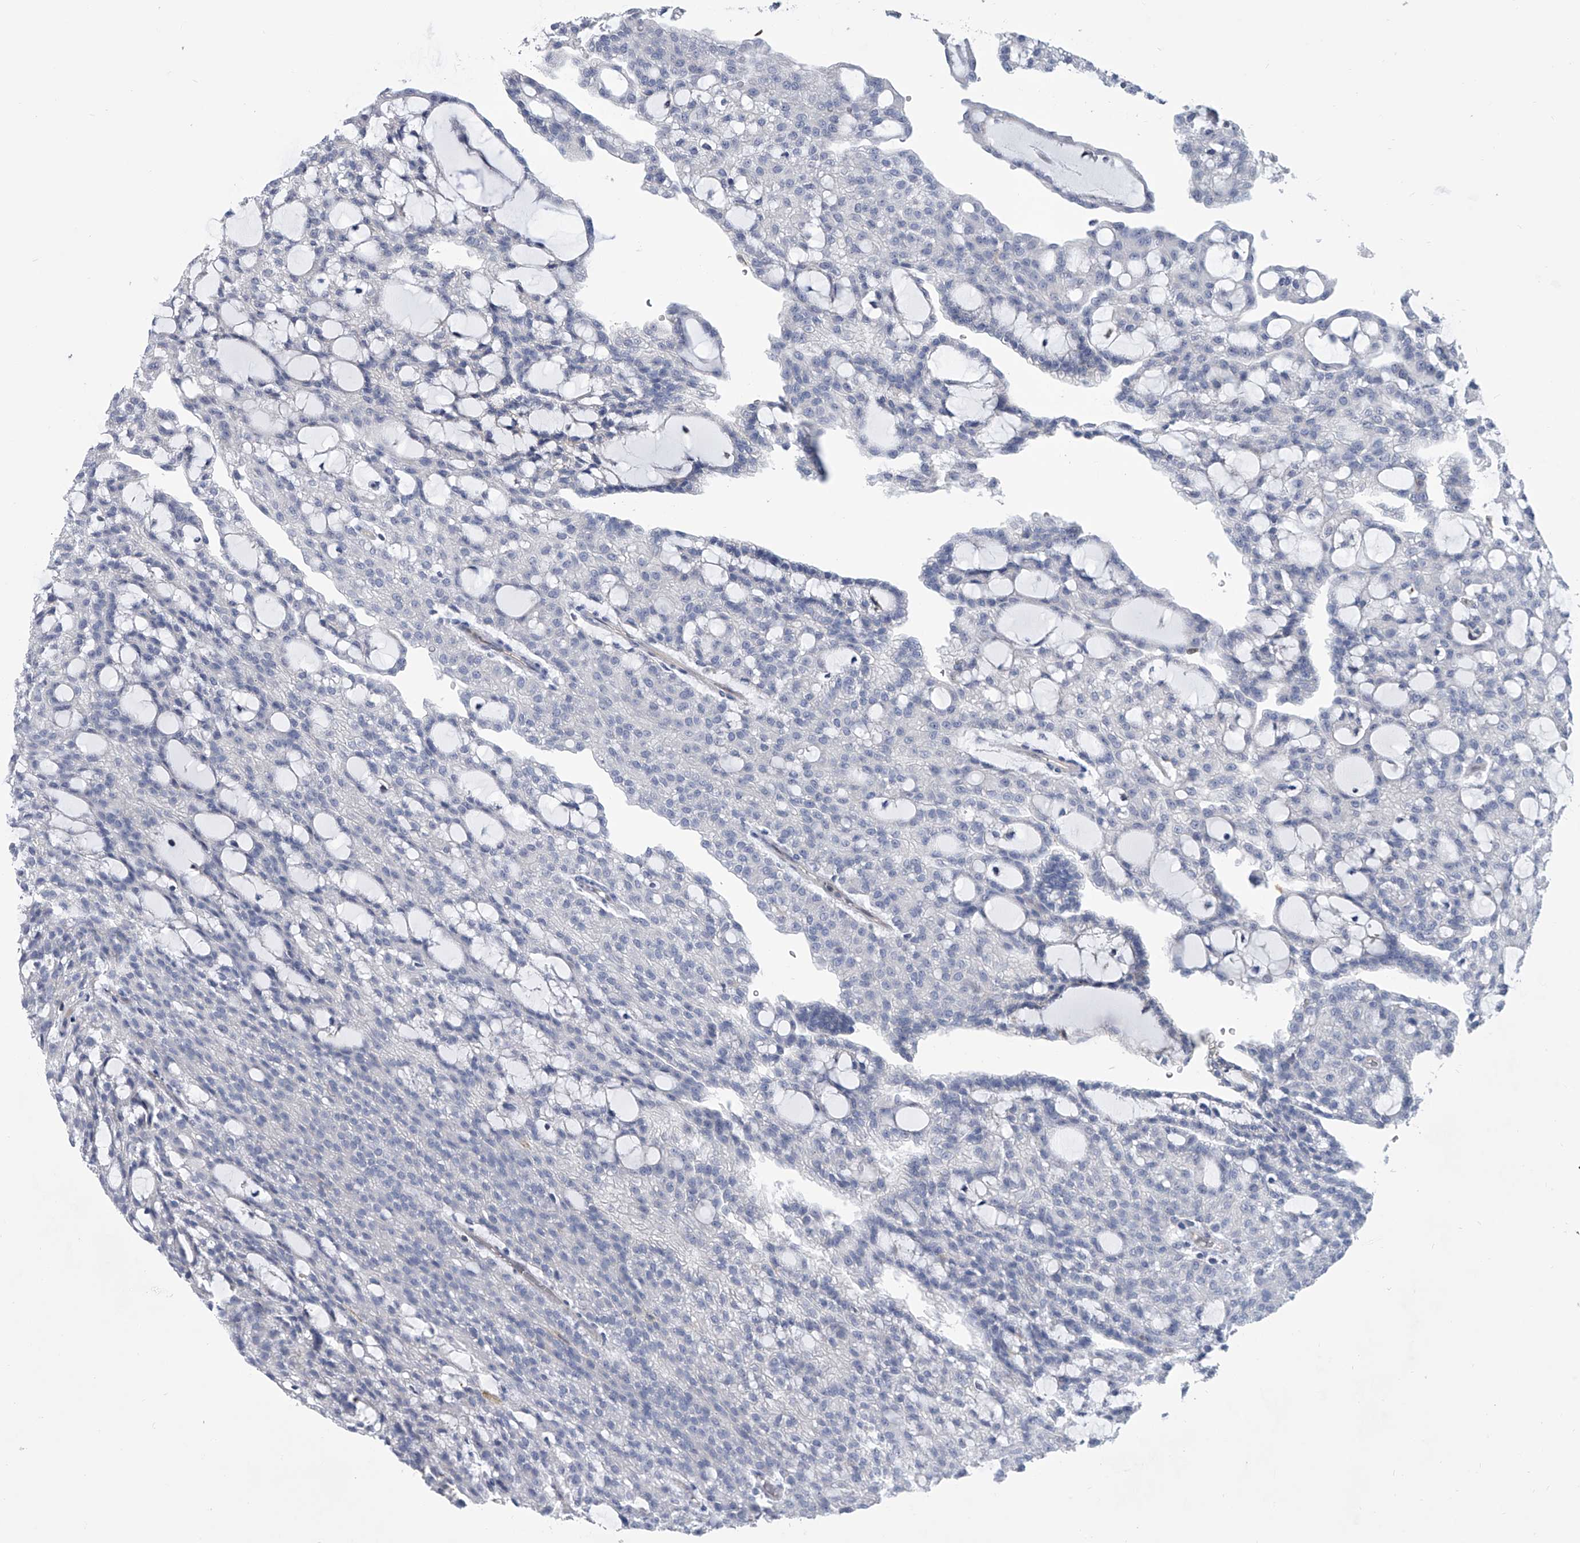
{"staining": {"intensity": "negative", "quantity": "none", "location": "none"}, "tissue": "renal cancer", "cell_type": "Tumor cells", "image_type": "cancer", "snomed": [{"axis": "morphology", "description": "Adenocarcinoma, NOS"}, {"axis": "topography", "description": "Kidney"}], "caption": "Immunohistochemistry (IHC) micrograph of human adenocarcinoma (renal) stained for a protein (brown), which shows no expression in tumor cells.", "gene": "SERPINB9", "patient": {"sex": "male", "age": 63}}